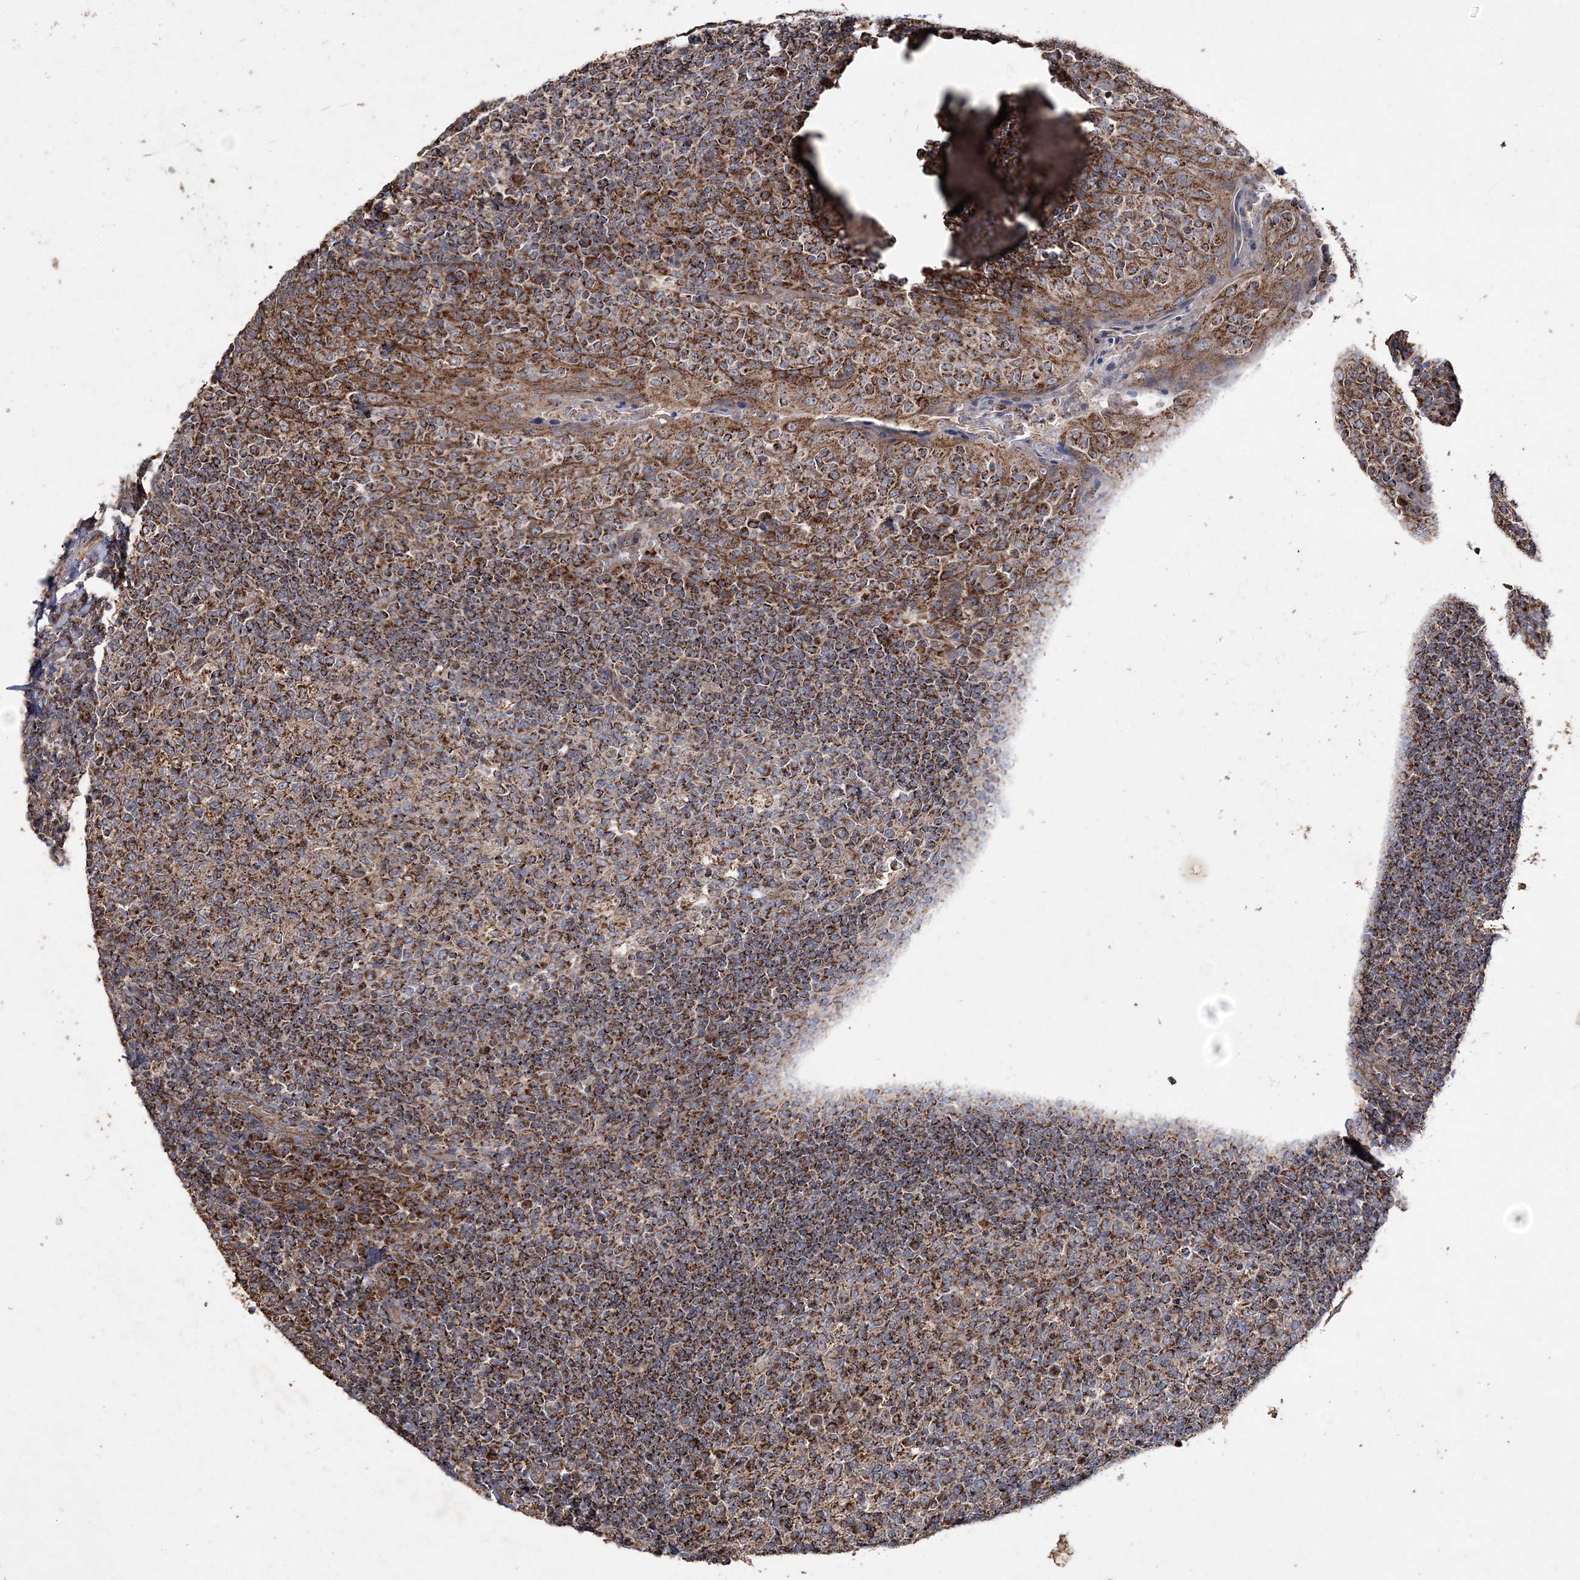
{"staining": {"intensity": "strong", "quantity": ">75%", "location": "cytoplasmic/membranous"}, "tissue": "tonsil", "cell_type": "Germinal center cells", "image_type": "normal", "snomed": [{"axis": "morphology", "description": "Normal tissue, NOS"}, {"axis": "topography", "description": "Tonsil"}], "caption": "Immunohistochemical staining of normal human tonsil exhibits high levels of strong cytoplasmic/membranous expression in about >75% of germinal center cells.", "gene": "POC5", "patient": {"sex": "female", "age": 19}}